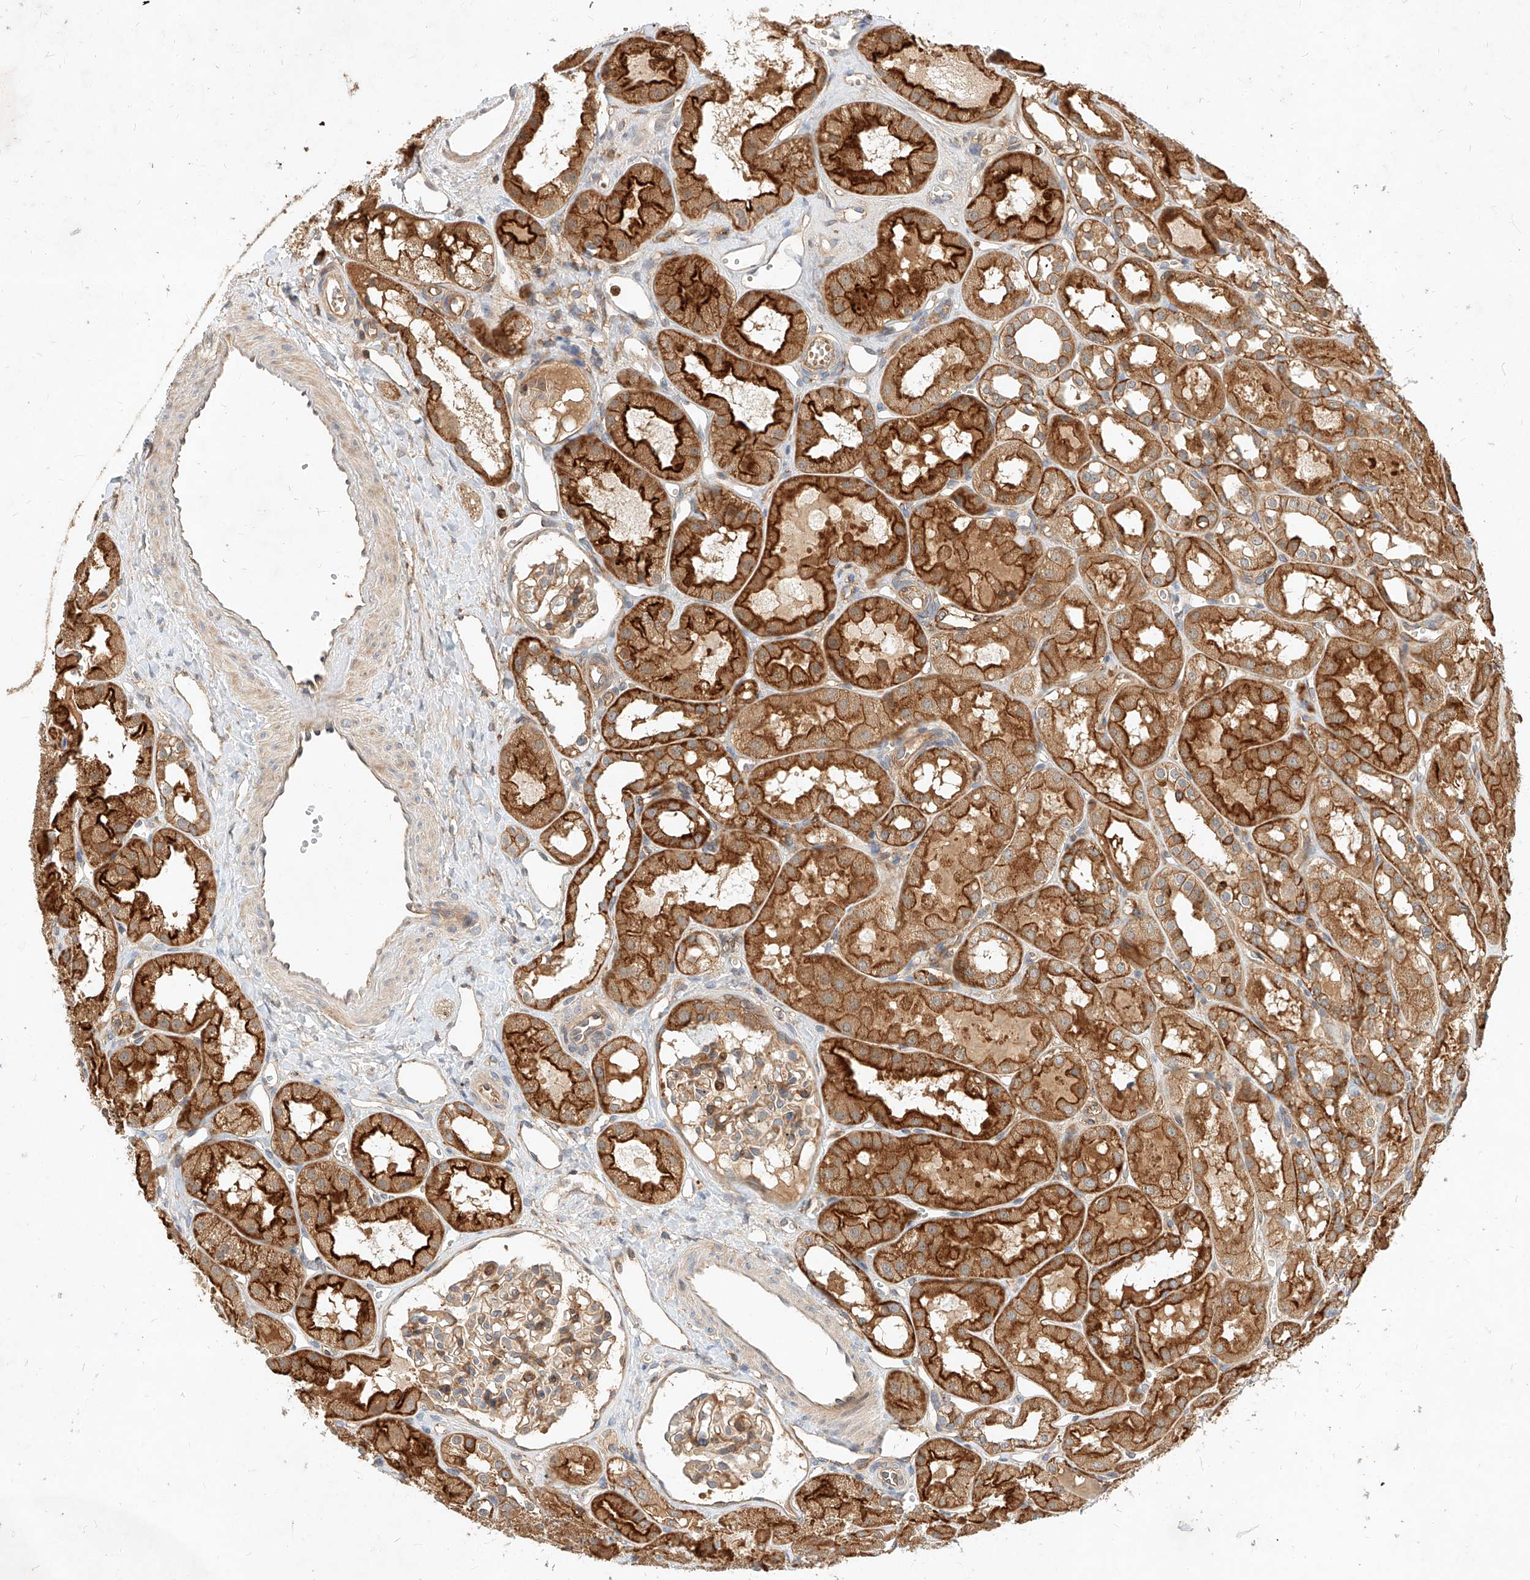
{"staining": {"intensity": "moderate", "quantity": "25%-75%", "location": "cytoplasmic/membranous"}, "tissue": "kidney", "cell_type": "Cells in glomeruli", "image_type": "normal", "snomed": [{"axis": "morphology", "description": "Normal tissue, NOS"}, {"axis": "topography", "description": "Kidney"}], "caption": "An immunohistochemistry photomicrograph of benign tissue is shown. Protein staining in brown highlights moderate cytoplasmic/membranous positivity in kidney within cells in glomeruli.", "gene": "NFAM1", "patient": {"sex": "male", "age": 16}}